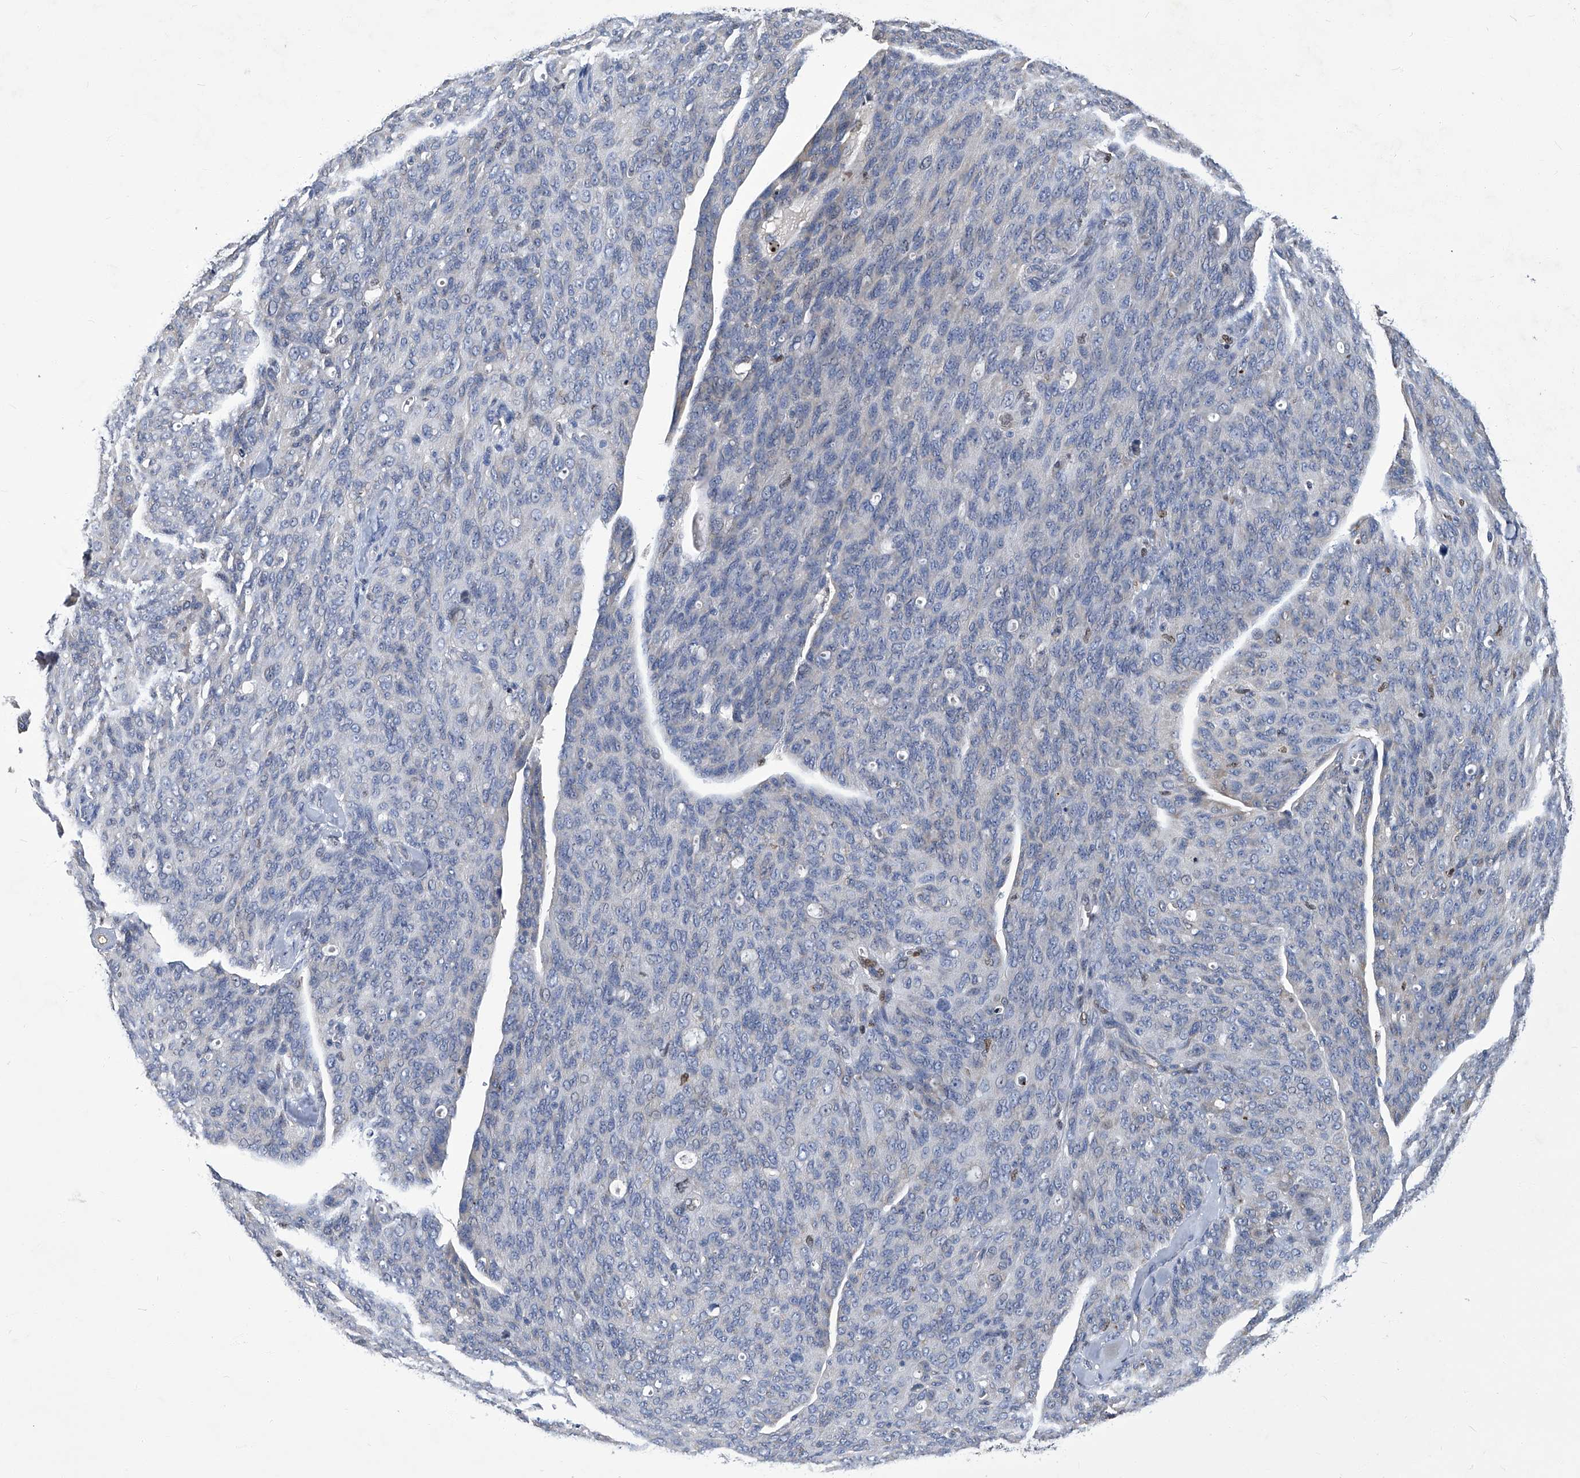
{"staining": {"intensity": "negative", "quantity": "none", "location": "none"}, "tissue": "ovarian cancer", "cell_type": "Tumor cells", "image_type": "cancer", "snomed": [{"axis": "morphology", "description": "Carcinoma, endometroid"}, {"axis": "topography", "description": "Ovary"}], "caption": "Ovarian endometroid carcinoma was stained to show a protein in brown. There is no significant staining in tumor cells.", "gene": "TGFBR1", "patient": {"sex": "female", "age": 60}}